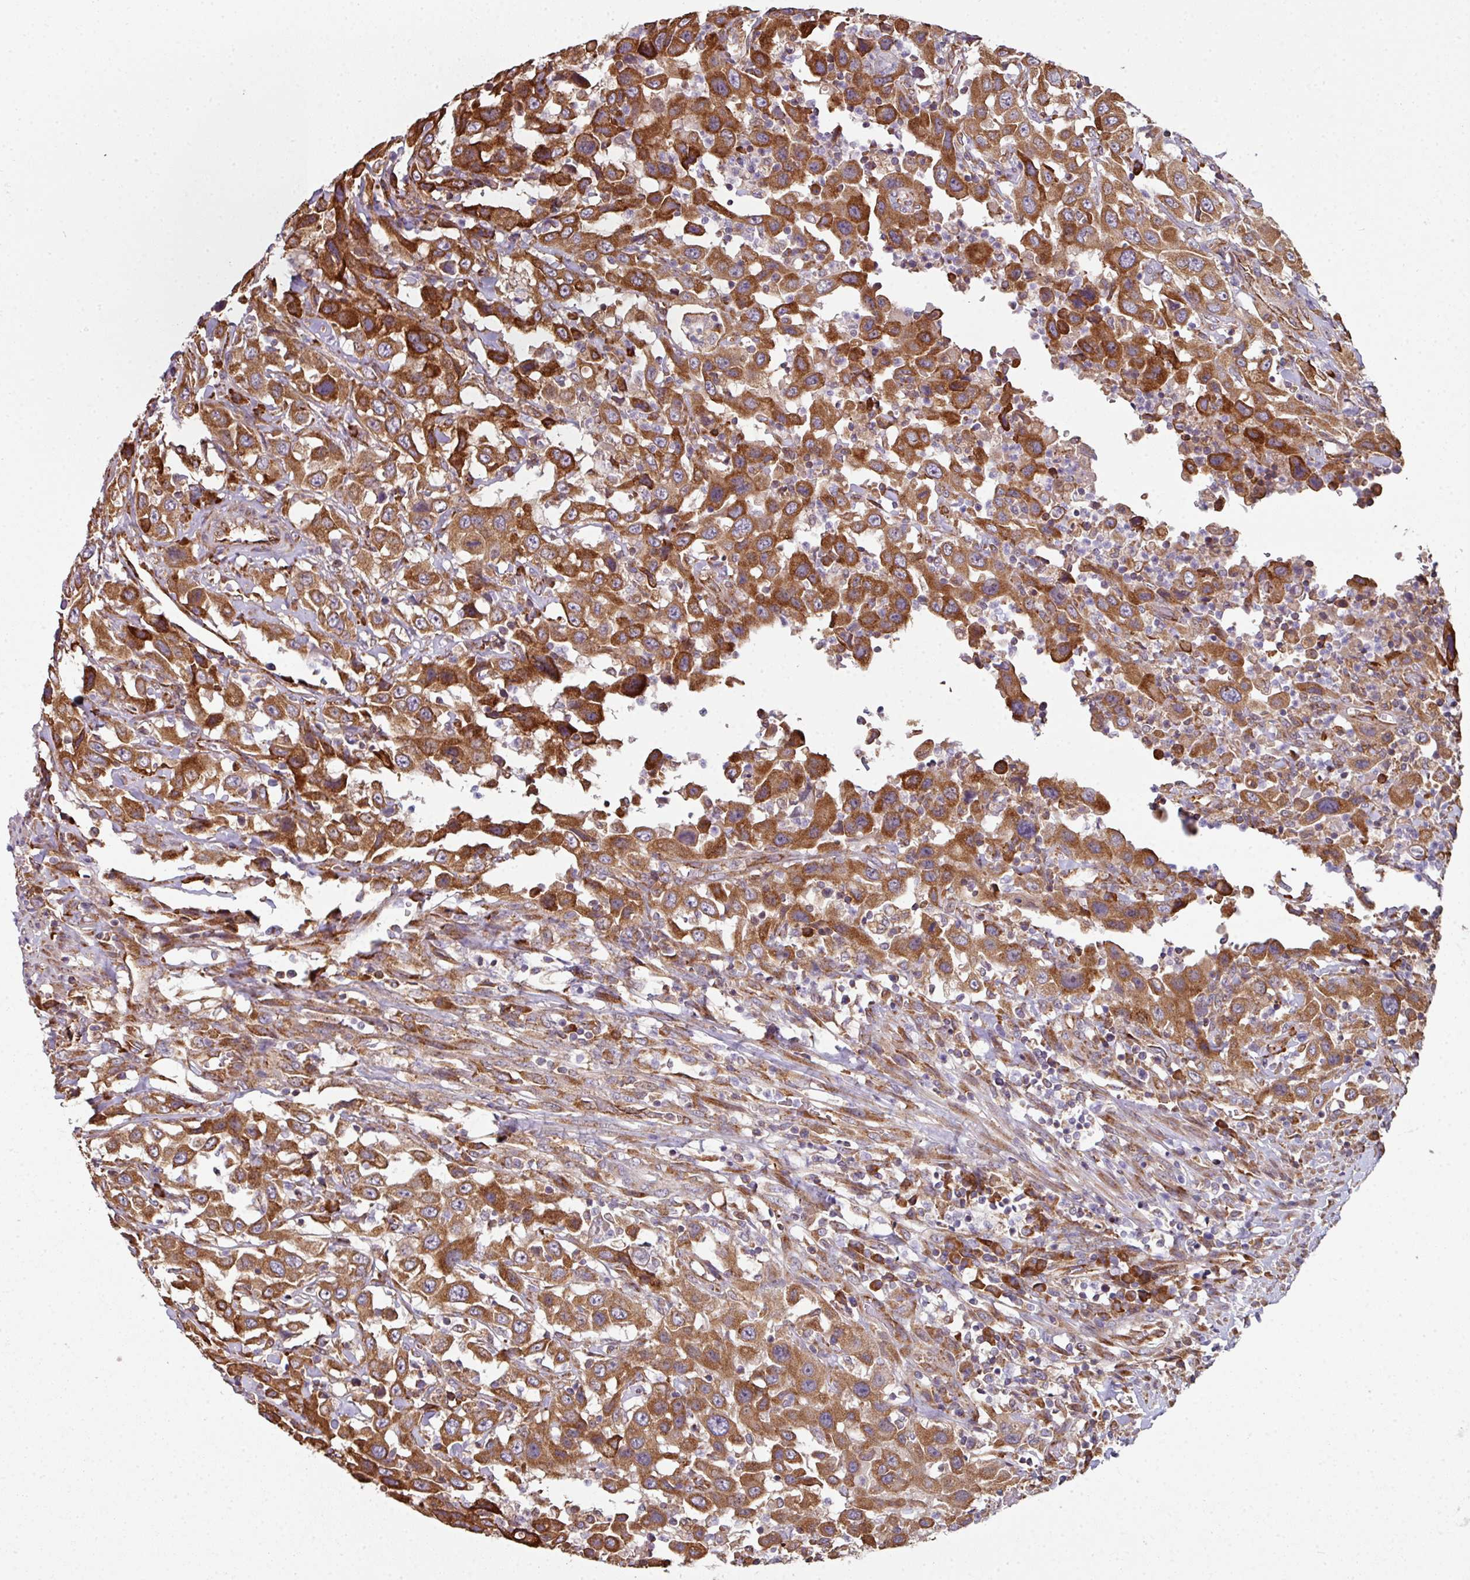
{"staining": {"intensity": "strong", "quantity": ">75%", "location": "cytoplasmic/membranous"}, "tissue": "urothelial cancer", "cell_type": "Tumor cells", "image_type": "cancer", "snomed": [{"axis": "morphology", "description": "Urothelial carcinoma, High grade"}, {"axis": "topography", "description": "Urinary bladder"}], "caption": "DAB (3,3'-diaminobenzidine) immunohistochemical staining of urothelial carcinoma (high-grade) exhibits strong cytoplasmic/membranous protein positivity in approximately >75% of tumor cells.", "gene": "FAT4", "patient": {"sex": "male", "age": 61}}